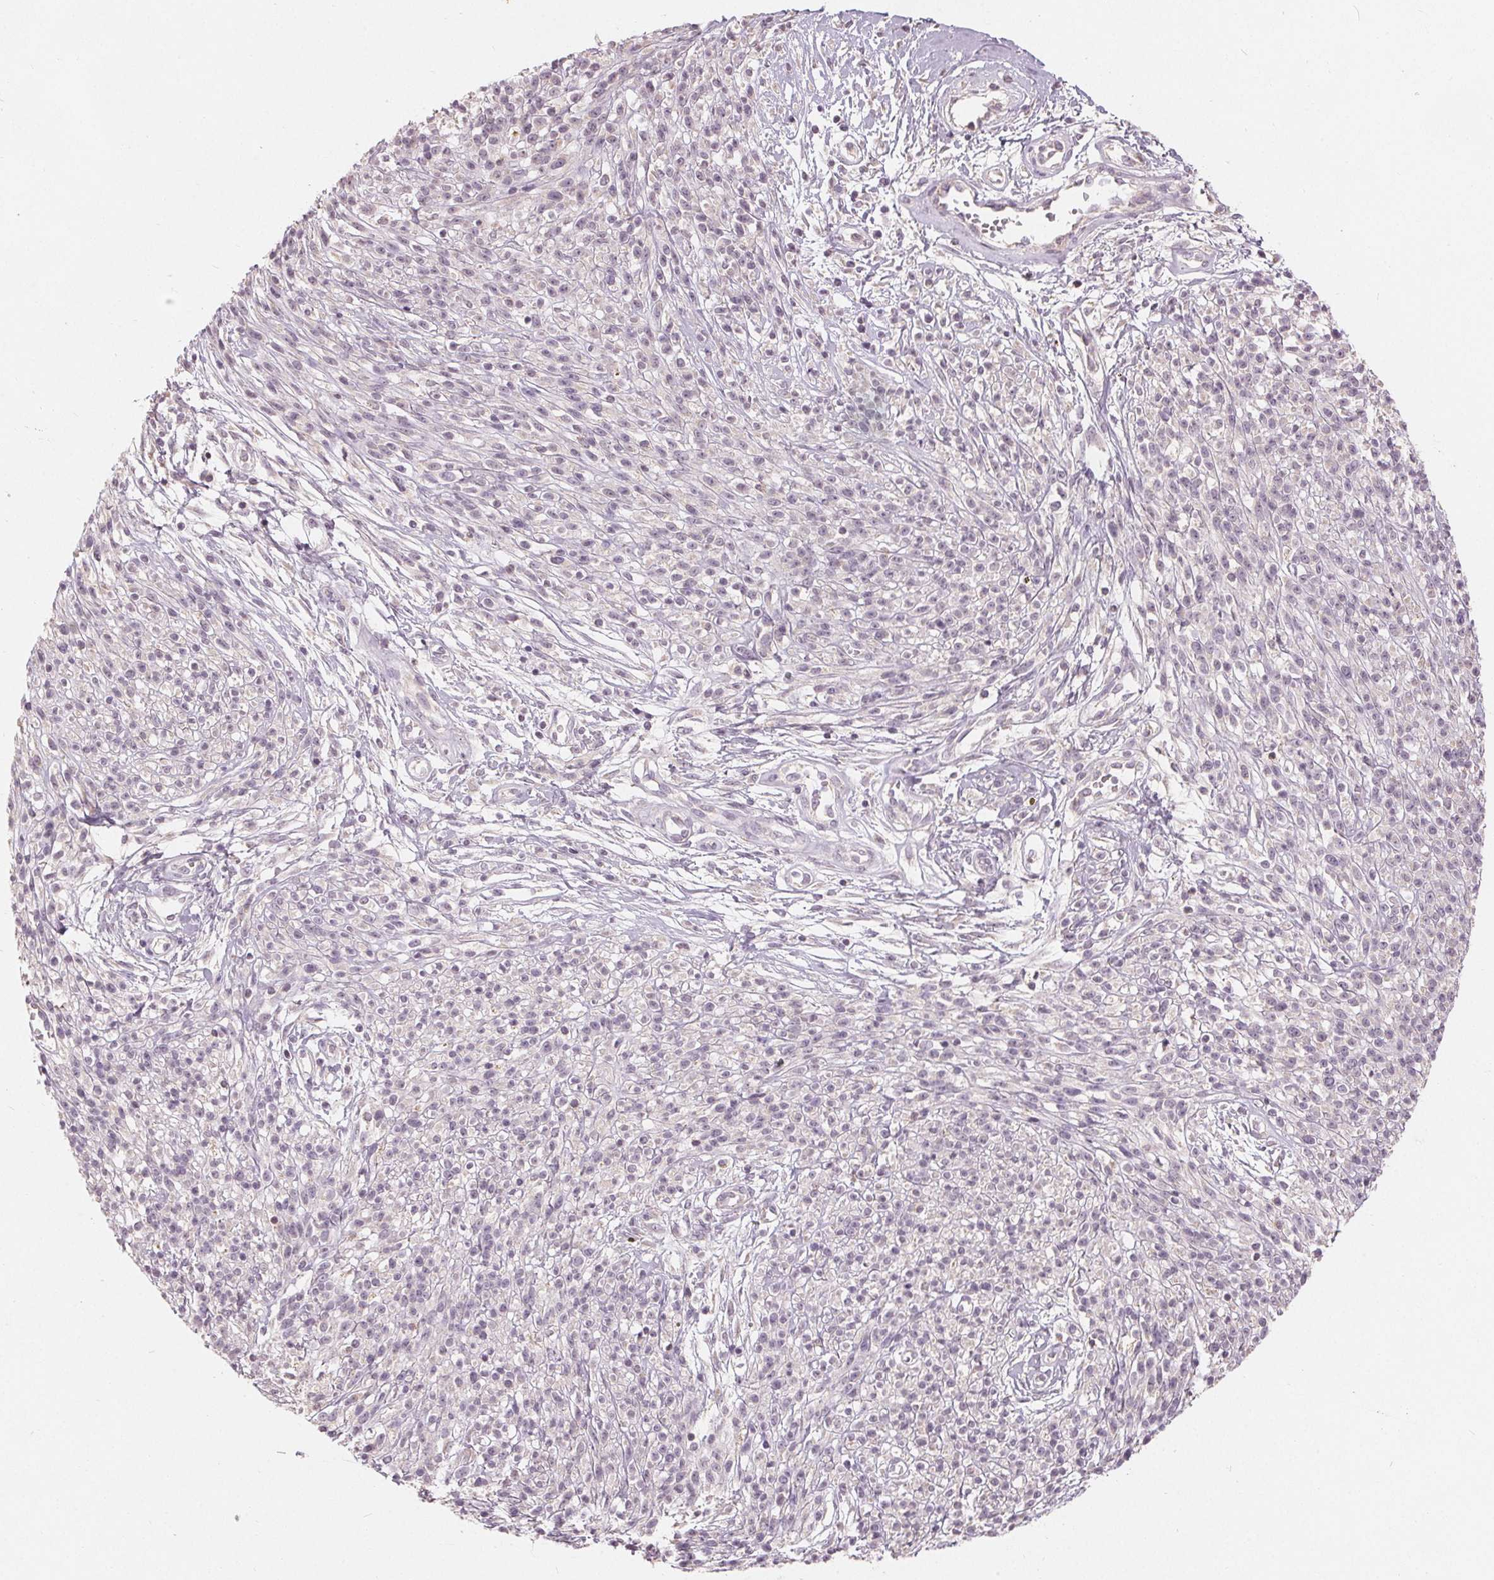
{"staining": {"intensity": "negative", "quantity": "none", "location": "none"}, "tissue": "melanoma", "cell_type": "Tumor cells", "image_type": "cancer", "snomed": [{"axis": "morphology", "description": "Malignant melanoma, NOS"}, {"axis": "topography", "description": "Skin"}, {"axis": "topography", "description": "Skin of trunk"}], "caption": "Tumor cells show no significant protein staining in melanoma.", "gene": "TRIM60", "patient": {"sex": "male", "age": 74}}